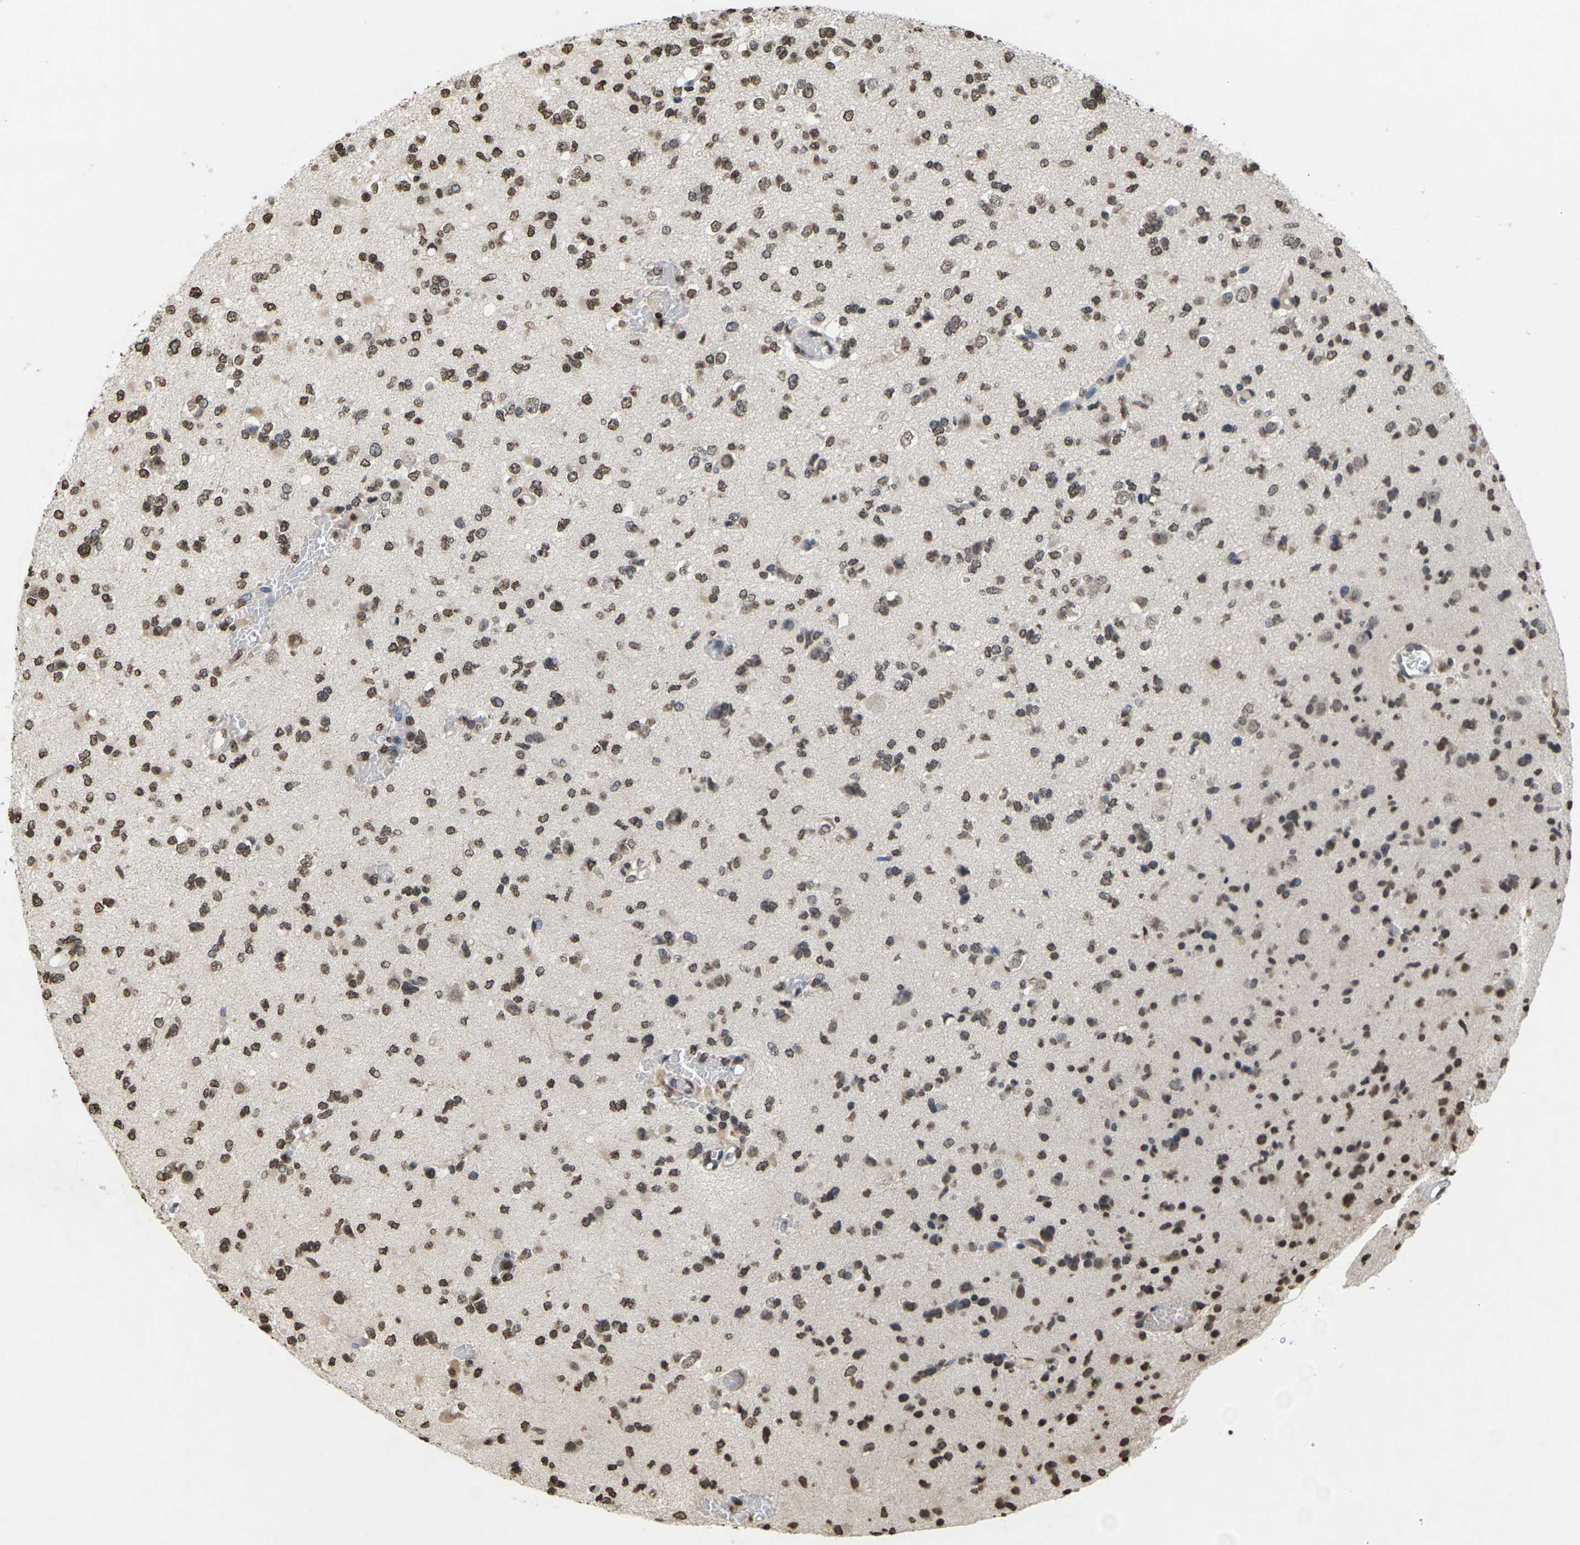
{"staining": {"intensity": "moderate", "quantity": ">75%", "location": "nuclear"}, "tissue": "glioma", "cell_type": "Tumor cells", "image_type": "cancer", "snomed": [{"axis": "morphology", "description": "Glioma, malignant, Low grade"}, {"axis": "topography", "description": "Brain"}], "caption": "Immunohistochemical staining of human glioma displays medium levels of moderate nuclear protein staining in approximately >75% of tumor cells. The protein of interest is shown in brown color, while the nuclei are stained blue.", "gene": "EMSY", "patient": {"sex": "female", "age": 22}}